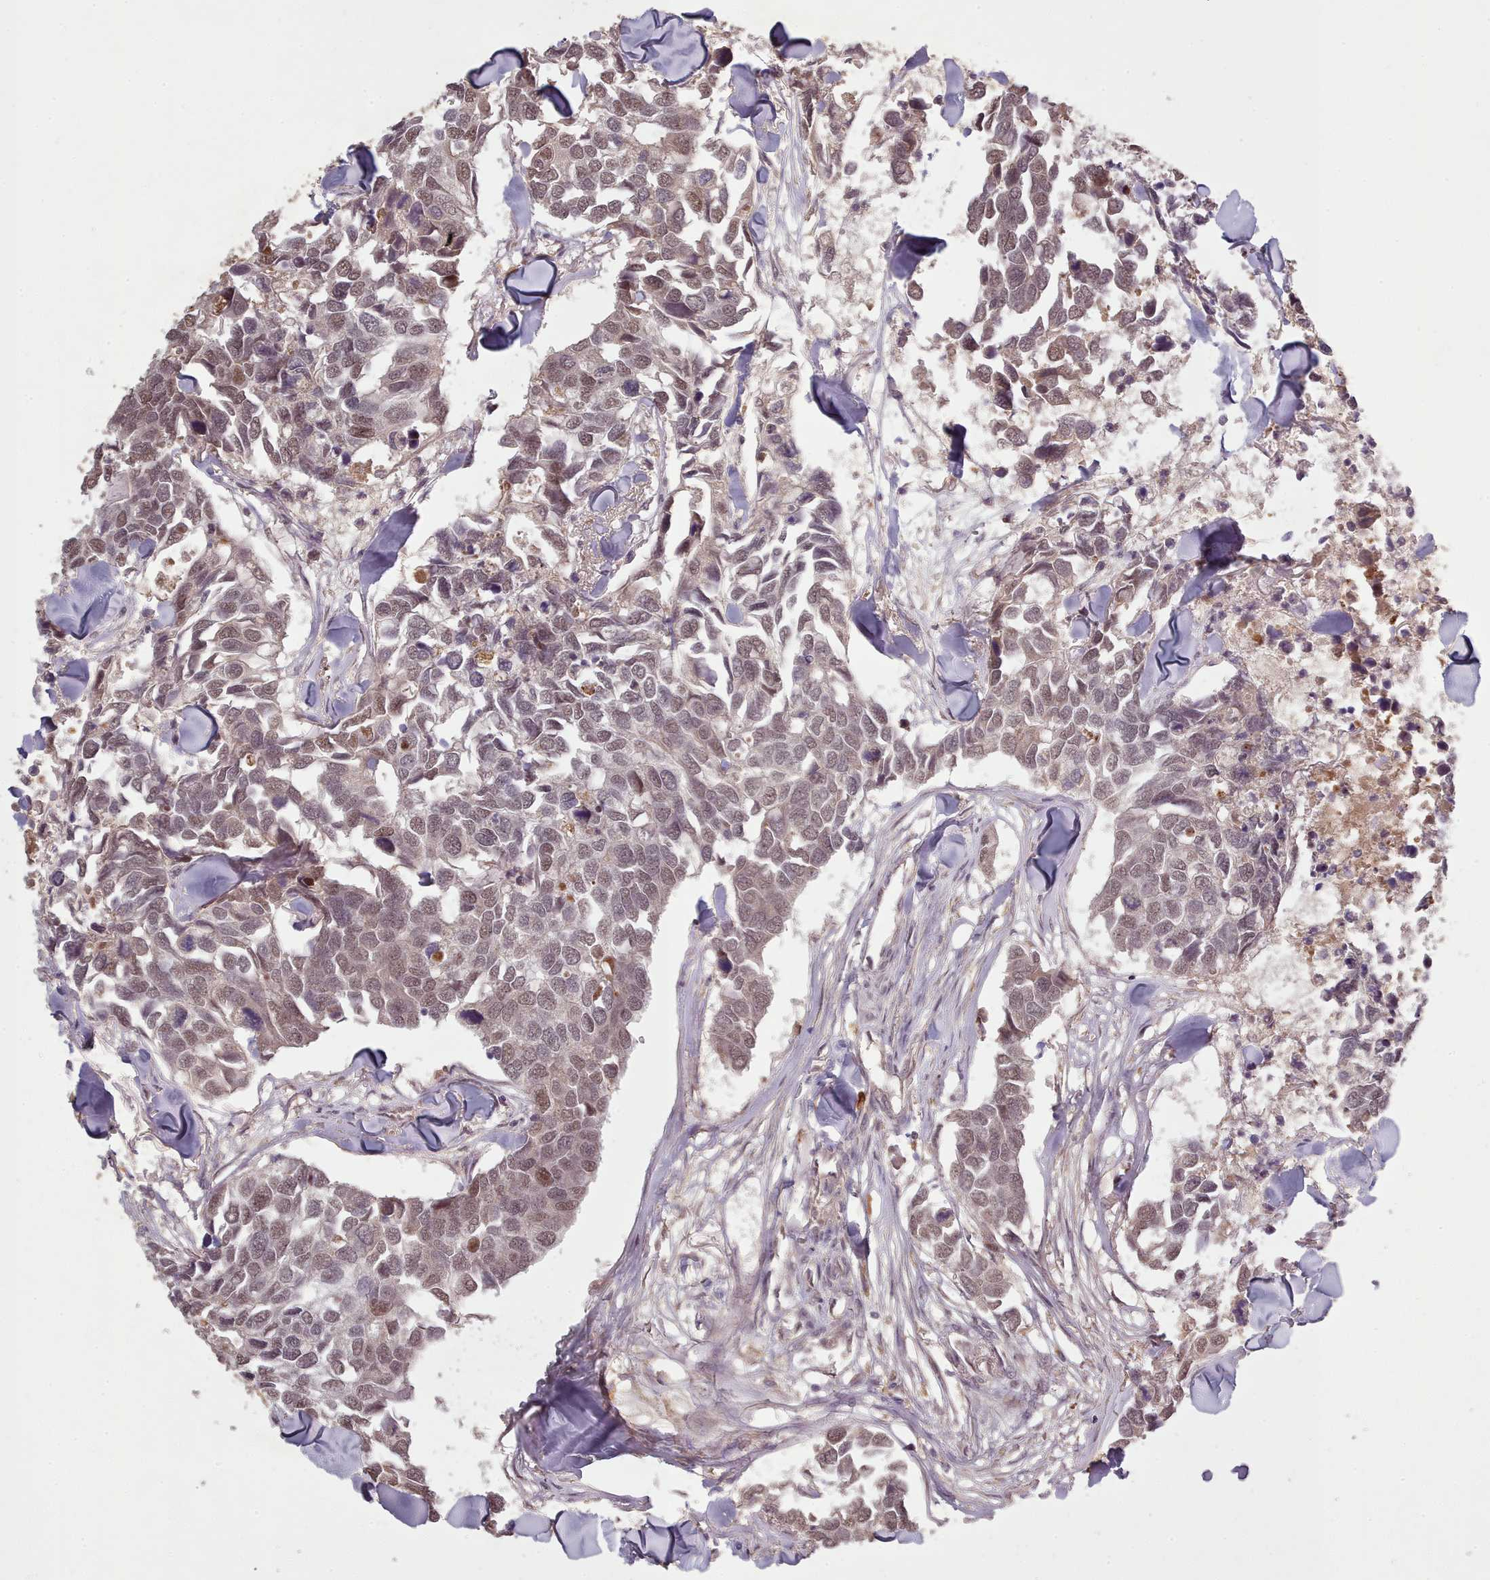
{"staining": {"intensity": "moderate", "quantity": ">75%", "location": "nuclear"}, "tissue": "breast cancer", "cell_type": "Tumor cells", "image_type": "cancer", "snomed": [{"axis": "morphology", "description": "Duct carcinoma"}, {"axis": "topography", "description": "Breast"}], "caption": "Immunohistochemistry histopathology image of neoplastic tissue: human intraductal carcinoma (breast) stained using immunohistochemistry (IHC) reveals medium levels of moderate protein expression localized specifically in the nuclear of tumor cells, appearing as a nuclear brown color.", "gene": "CDC6", "patient": {"sex": "female", "age": 83}}